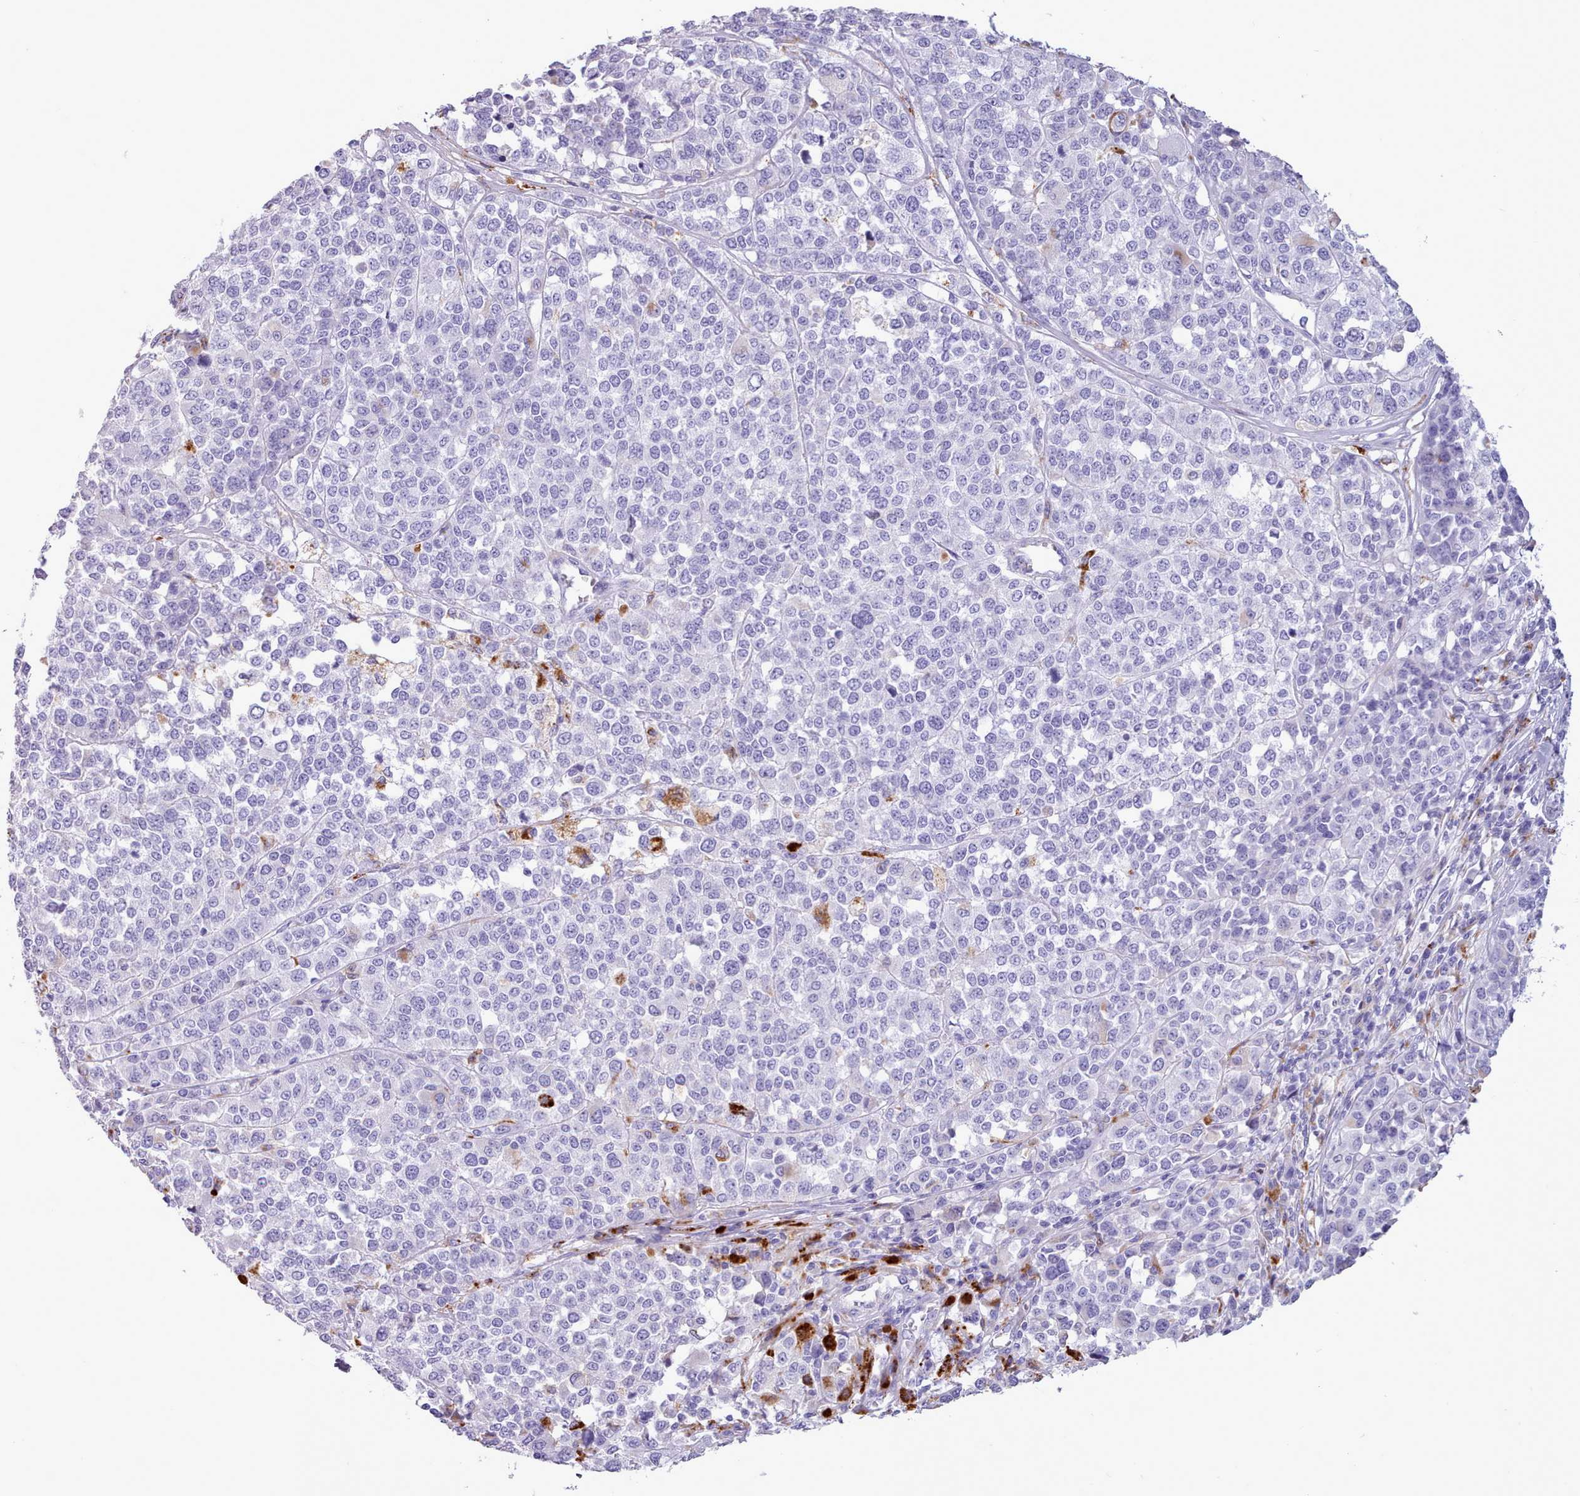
{"staining": {"intensity": "negative", "quantity": "none", "location": "none"}, "tissue": "melanoma", "cell_type": "Tumor cells", "image_type": "cancer", "snomed": [{"axis": "morphology", "description": "Malignant melanoma, Metastatic site"}, {"axis": "topography", "description": "Lymph node"}], "caption": "Micrograph shows no significant protein positivity in tumor cells of malignant melanoma (metastatic site).", "gene": "GAA", "patient": {"sex": "male", "age": 44}}